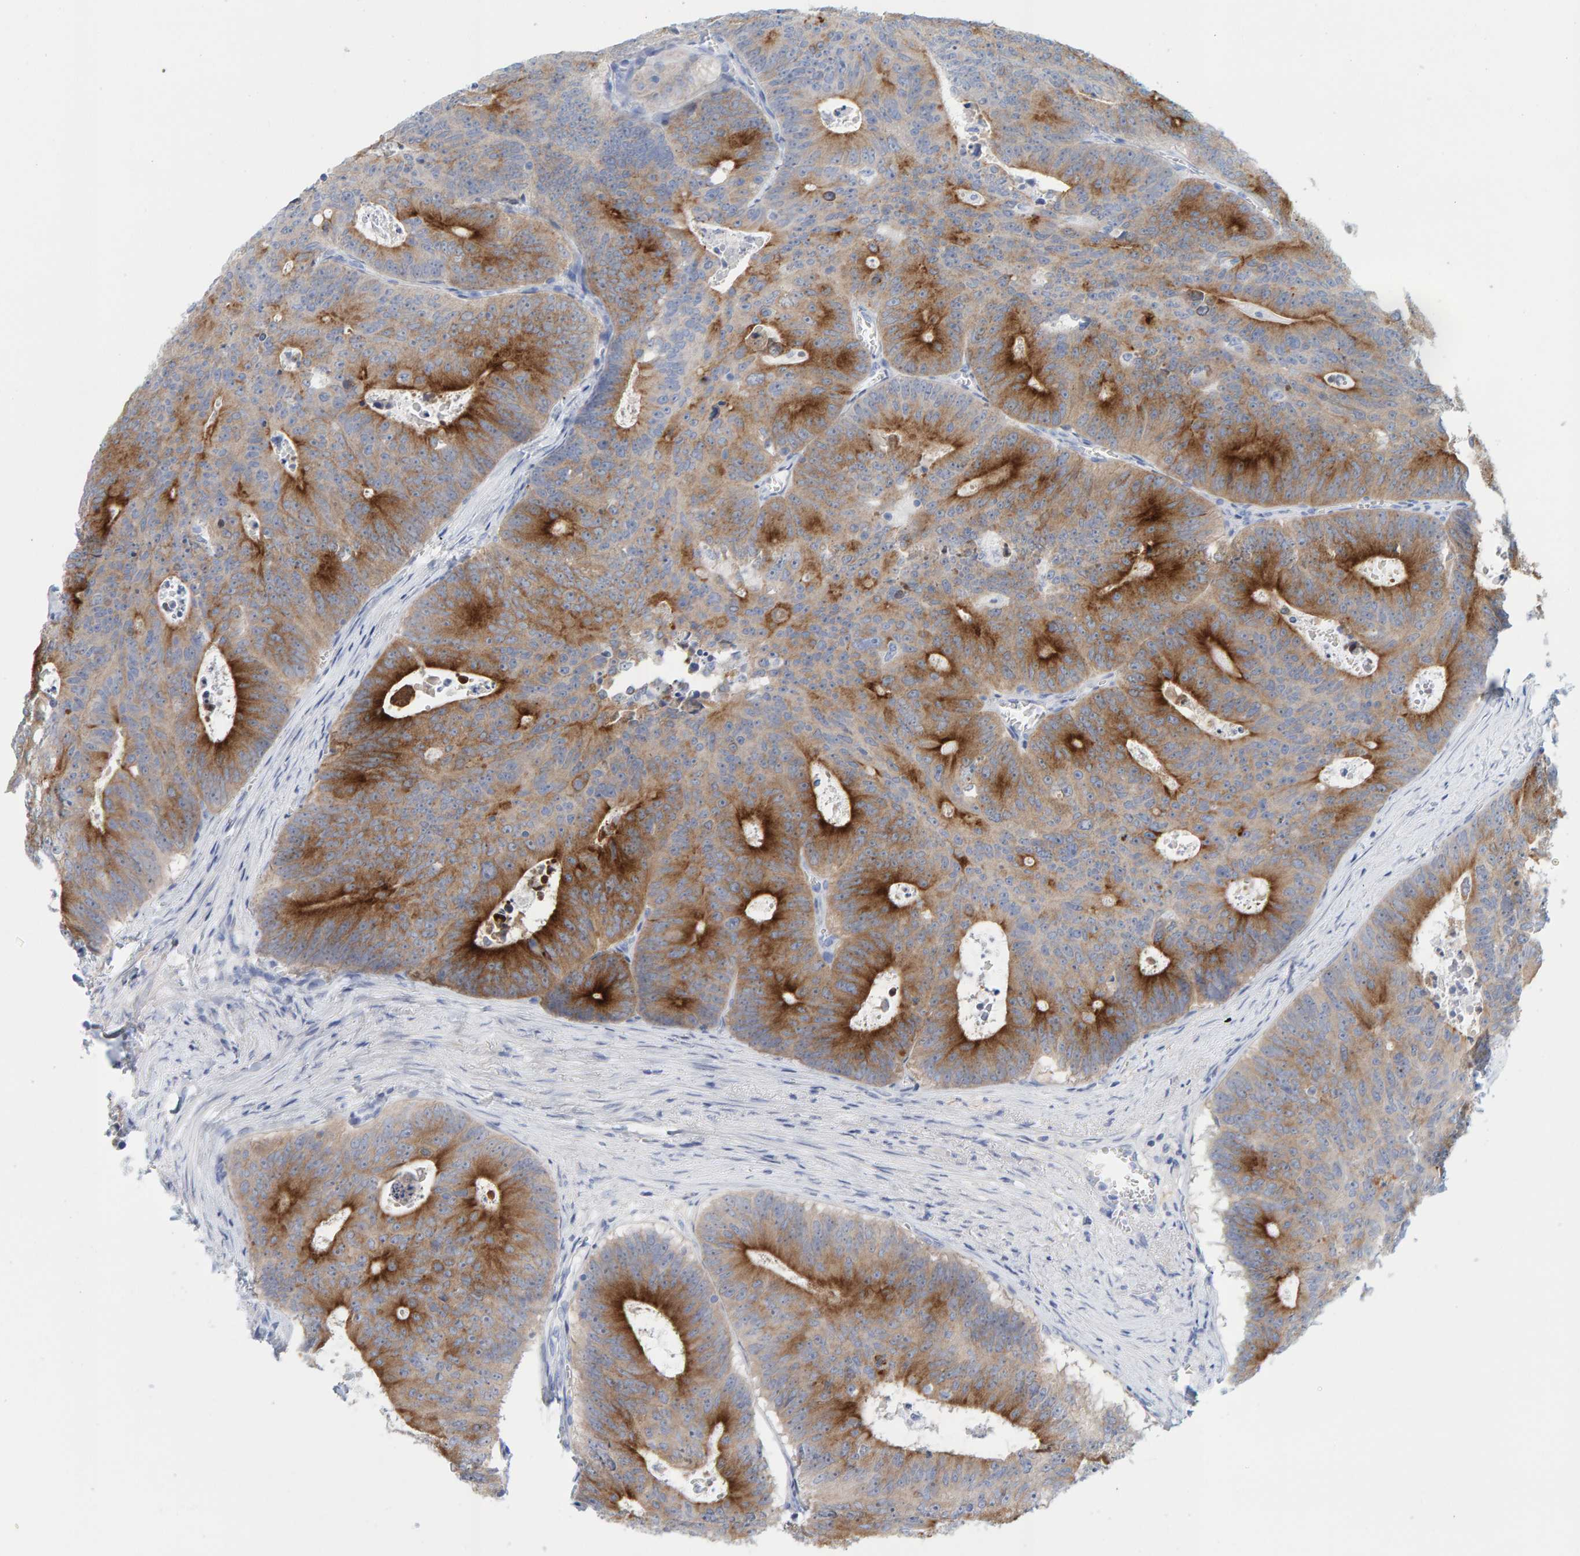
{"staining": {"intensity": "strong", "quantity": "25%-75%", "location": "cytoplasmic/membranous"}, "tissue": "colorectal cancer", "cell_type": "Tumor cells", "image_type": "cancer", "snomed": [{"axis": "morphology", "description": "Adenocarcinoma, NOS"}, {"axis": "topography", "description": "Colon"}], "caption": "Immunohistochemical staining of colorectal cancer (adenocarcinoma) displays strong cytoplasmic/membranous protein positivity in approximately 25%-75% of tumor cells.", "gene": "KLHL11", "patient": {"sex": "male", "age": 87}}